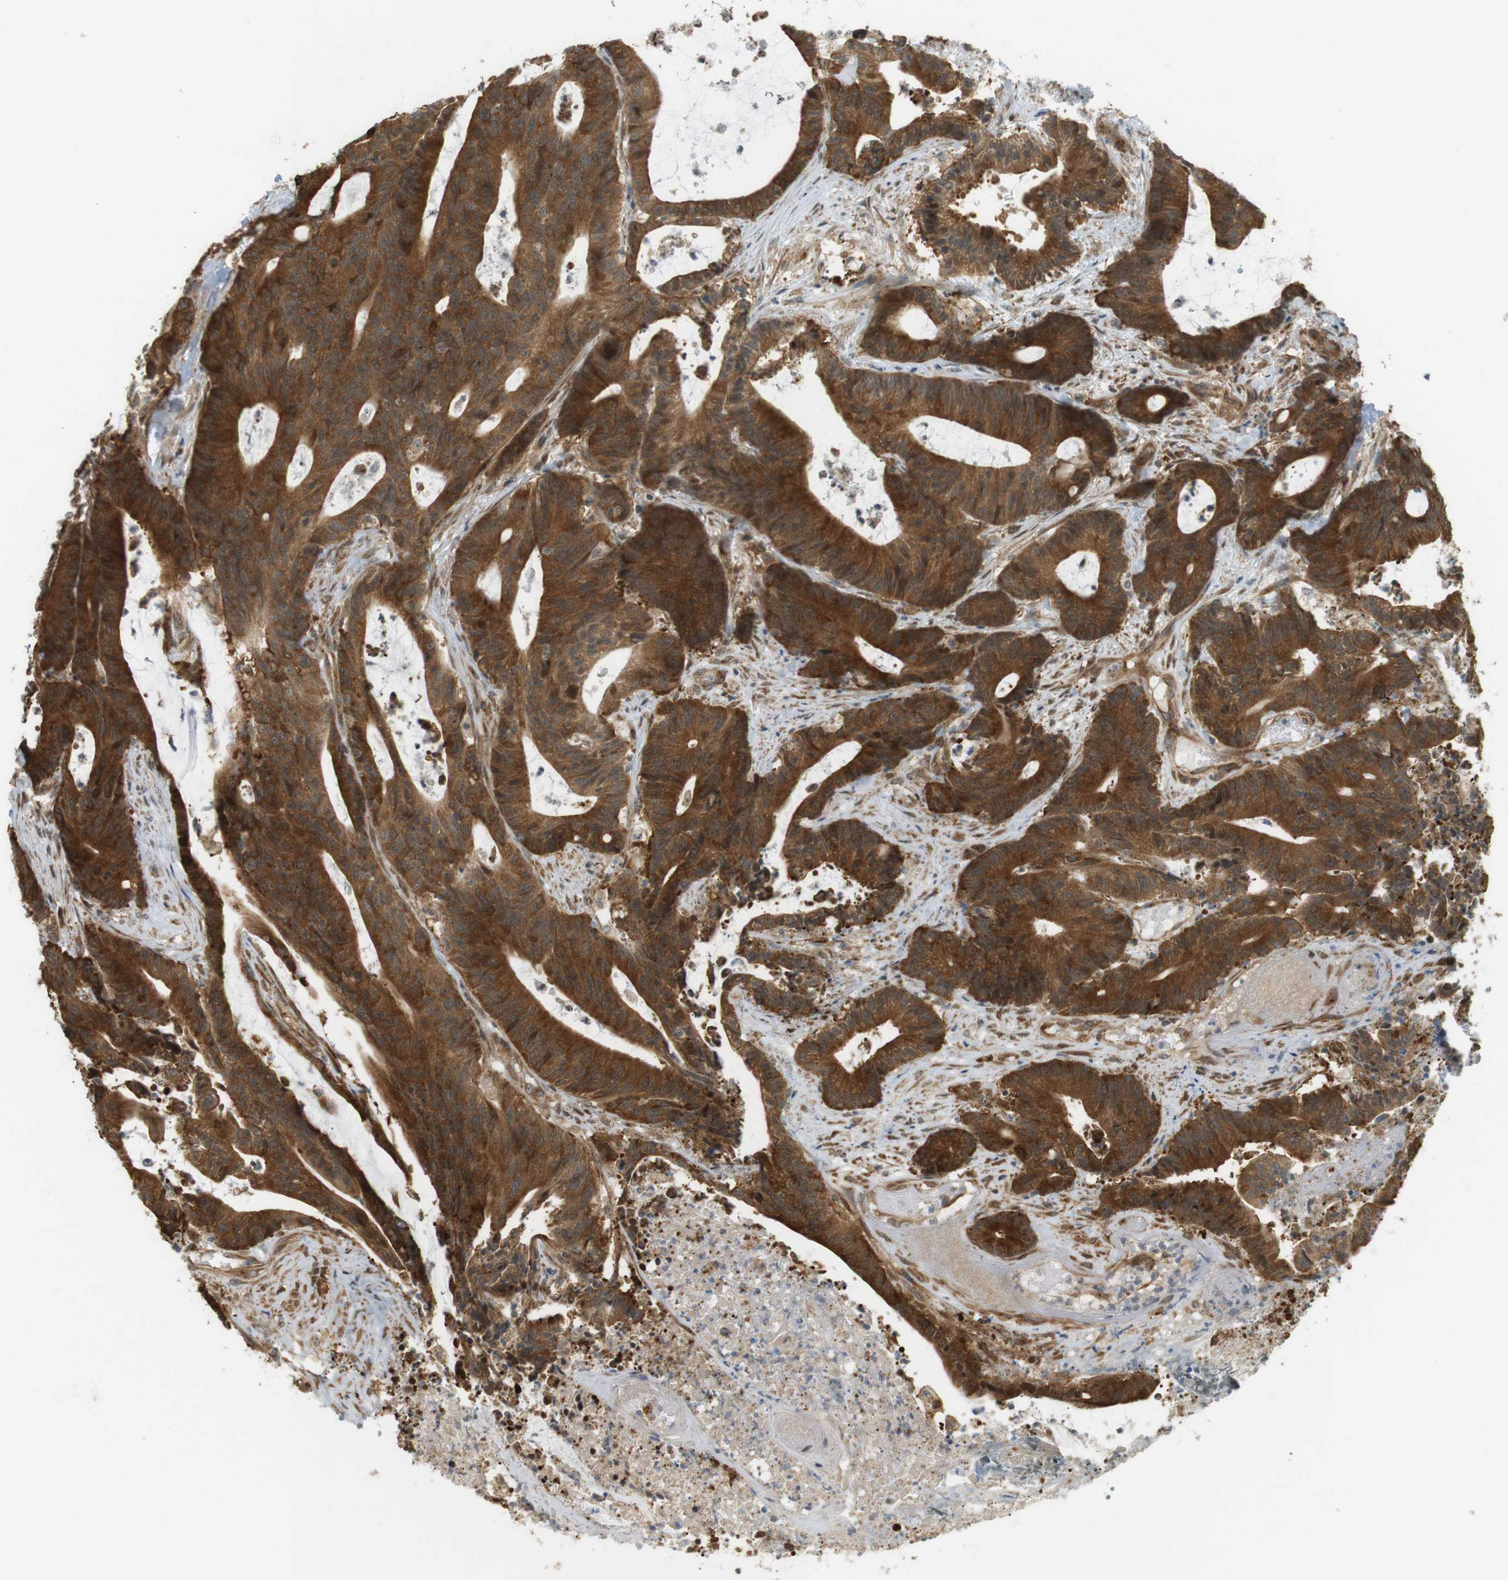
{"staining": {"intensity": "strong", "quantity": ">75%", "location": "cytoplasmic/membranous,nuclear"}, "tissue": "colorectal cancer", "cell_type": "Tumor cells", "image_type": "cancer", "snomed": [{"axis": "morphology", "description": "Adenocarcinoma, NOS"}, {"axis": "topography", "description": "Colon"}], "caption": "Human colorectal cancer stained for a protein (brown) demonstrates strong cytoplasmic/membranous and nuclear positive positivity in about >75% of tumor cells.", "gene": "PA2G4", "patient": {"sex": "female", "age": 84}}